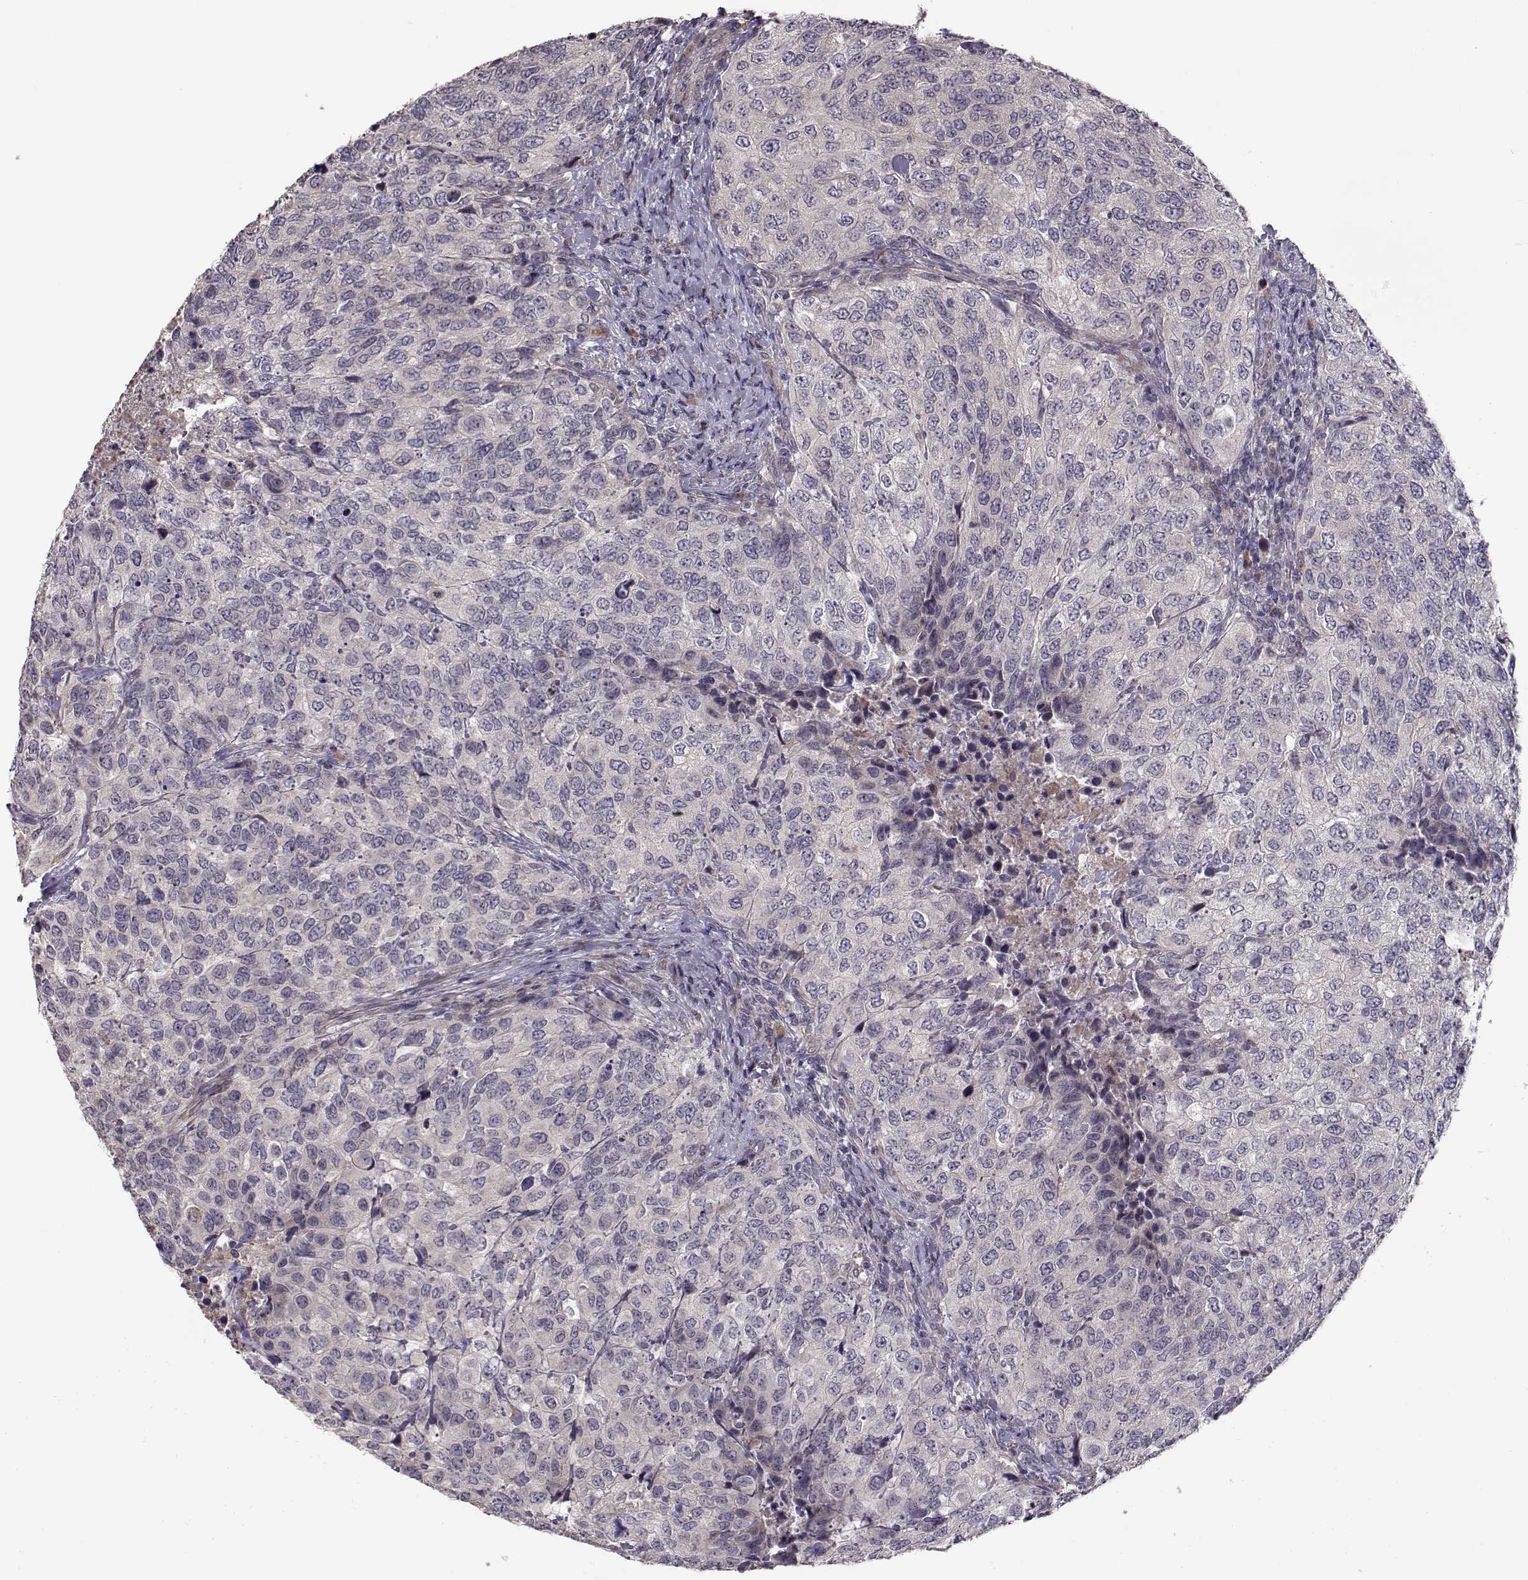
{"staining": {"intensity": "negative", "quantity": "none", "location": "none"}, "tissue": "urothelial cancer", "cell_type": "Tumor cells", "image_type": "cancer", "snomed": [{"axis": "morphology", "description": "Urothelial carcinoma, High grade"}, {"axis": "topography", "description": "Urinary bladder"}], "caption": "DAB (3,3'-diaminobenzidine) immunohistochemical staining of urothelial cancer shows no significant positivity in tumor cells.", "gene": "ENTPD8", "patient": {"sex": "female", "age": 78}}